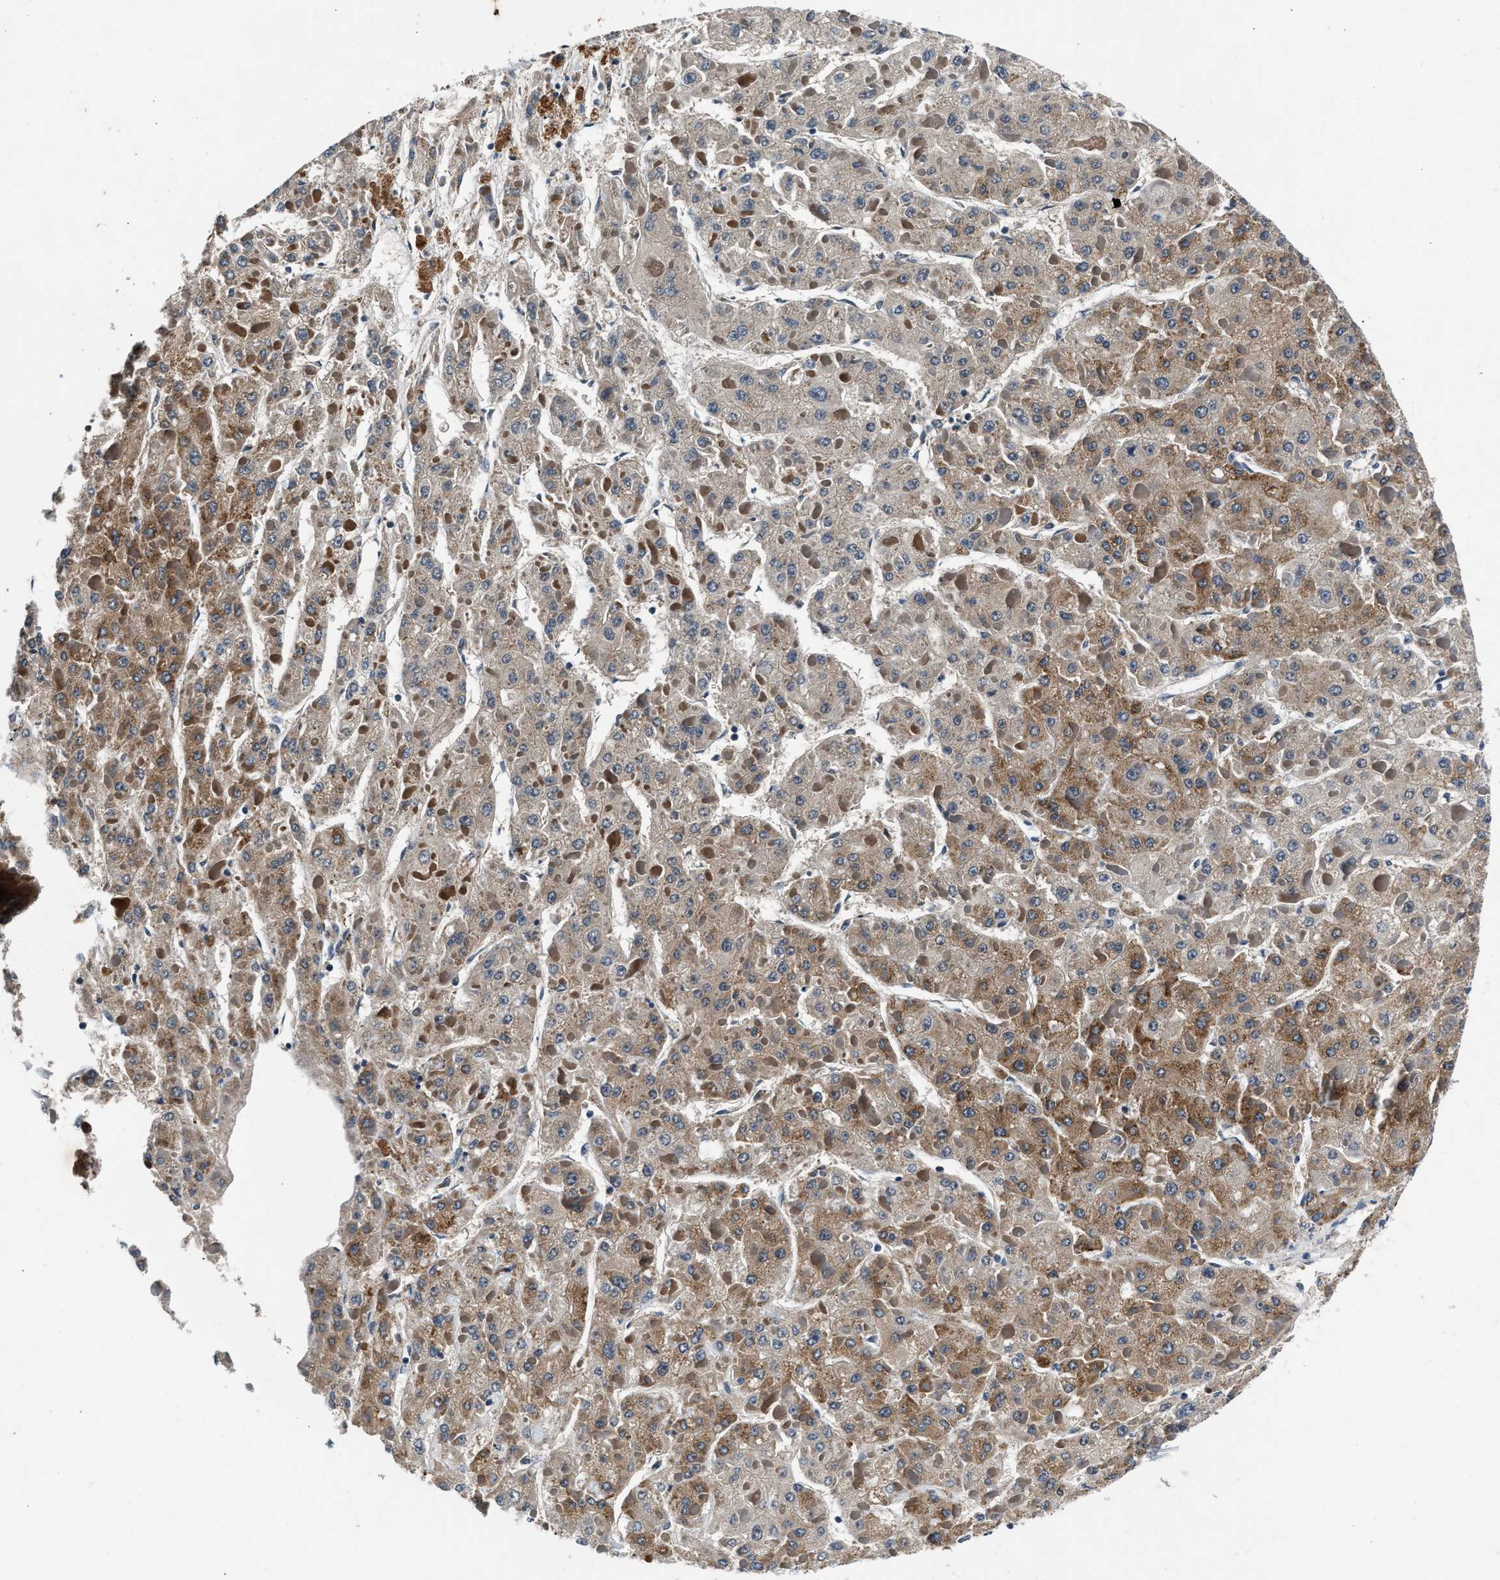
{"staining": {"intensity": "moderate", "quantity": ">75%", "location": "cytoplasmic/membranous"}, "tissue": "liver cancer", "cell_type": "Tumor cells", "image_type": "cancer", "snomed": [{"axis": "morphology", "description": "Carcinoma, Hepatocellular, NOS"}, {"axis": "topography", "description": "Liver"}], "caption": "Immunohistochemical staining of human liver cancer (hepatocellular carcinoma) demonstrates moderate cytoplasmic/membranous protein expression in approximately >75% of tumor cells. The staining was performed using DAB to visualize the protein expression in brown, while the nuclei were stained in blue with hematoxylin (Magnification: 20x).", "gene": "DENND6B", "patient": {"sex": "female", "age": 73}}